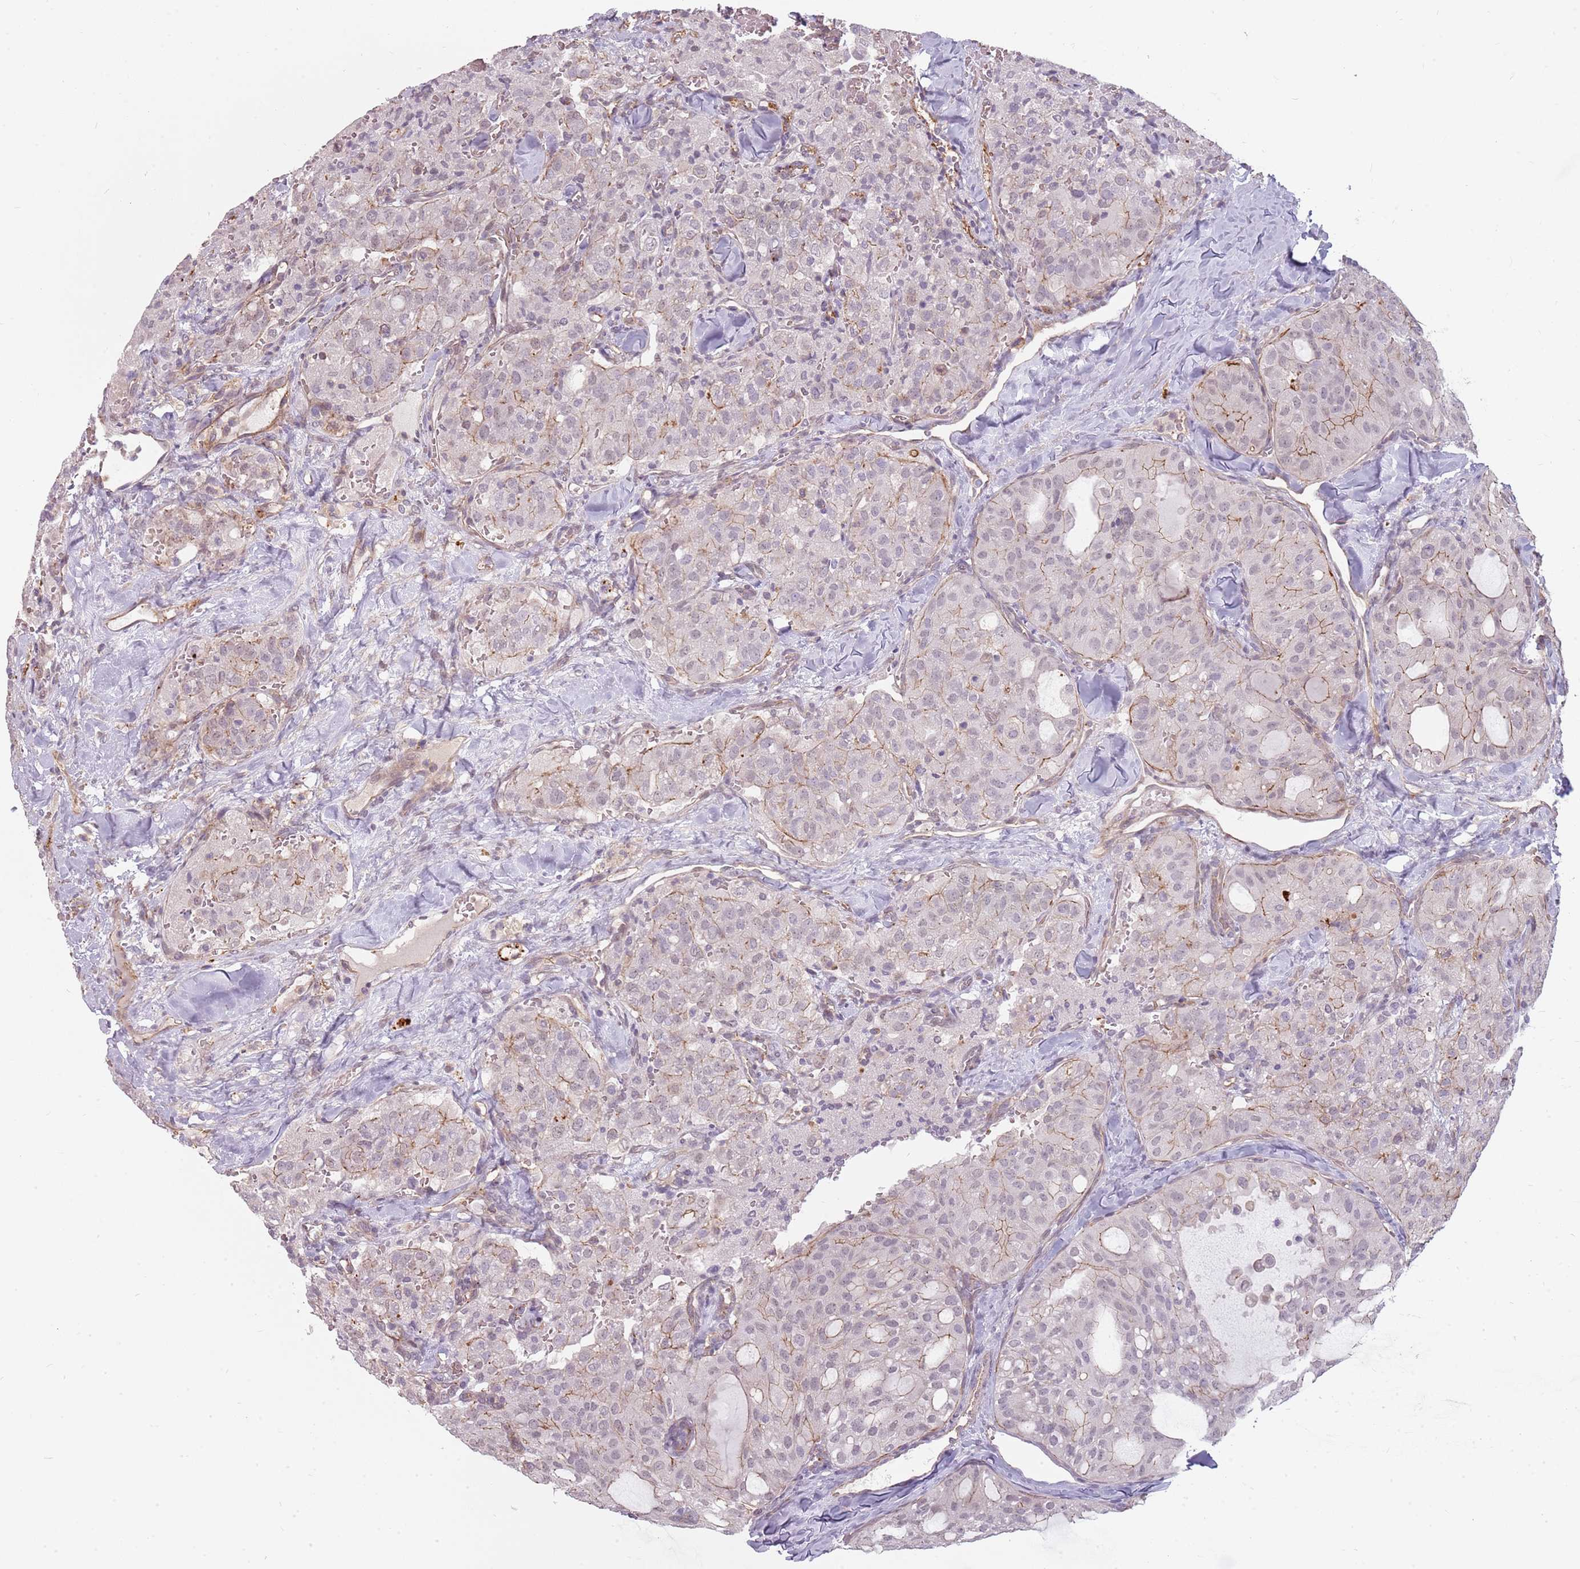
{"staining": {"intensity": "weak", "quantity": "<25%", "location": "cytoplasmic/membranous"}, "tissue": "thyroid cancer", "cell_type": "Tumor cells", "image_type": "cancer", "snomed": [{"axis": "morphology", "description": "Follicular adenoma carcinoma, NOS"}, {"axis": "topography", "description": "Thyroid gland"}], "caption": "Follicular adenoma carcinoma (thyroid) was stained to show a protein in brown. There is no significant expression in tumor cells. (Stains: DAB (3,3'-diaminobenzidine) IHC with hematoxylin counter stain, Microscopy: brightfield microscopy at high magnification).", "gene": "PPP1R14C", "patient": {"sex": "male", "age": 75}}